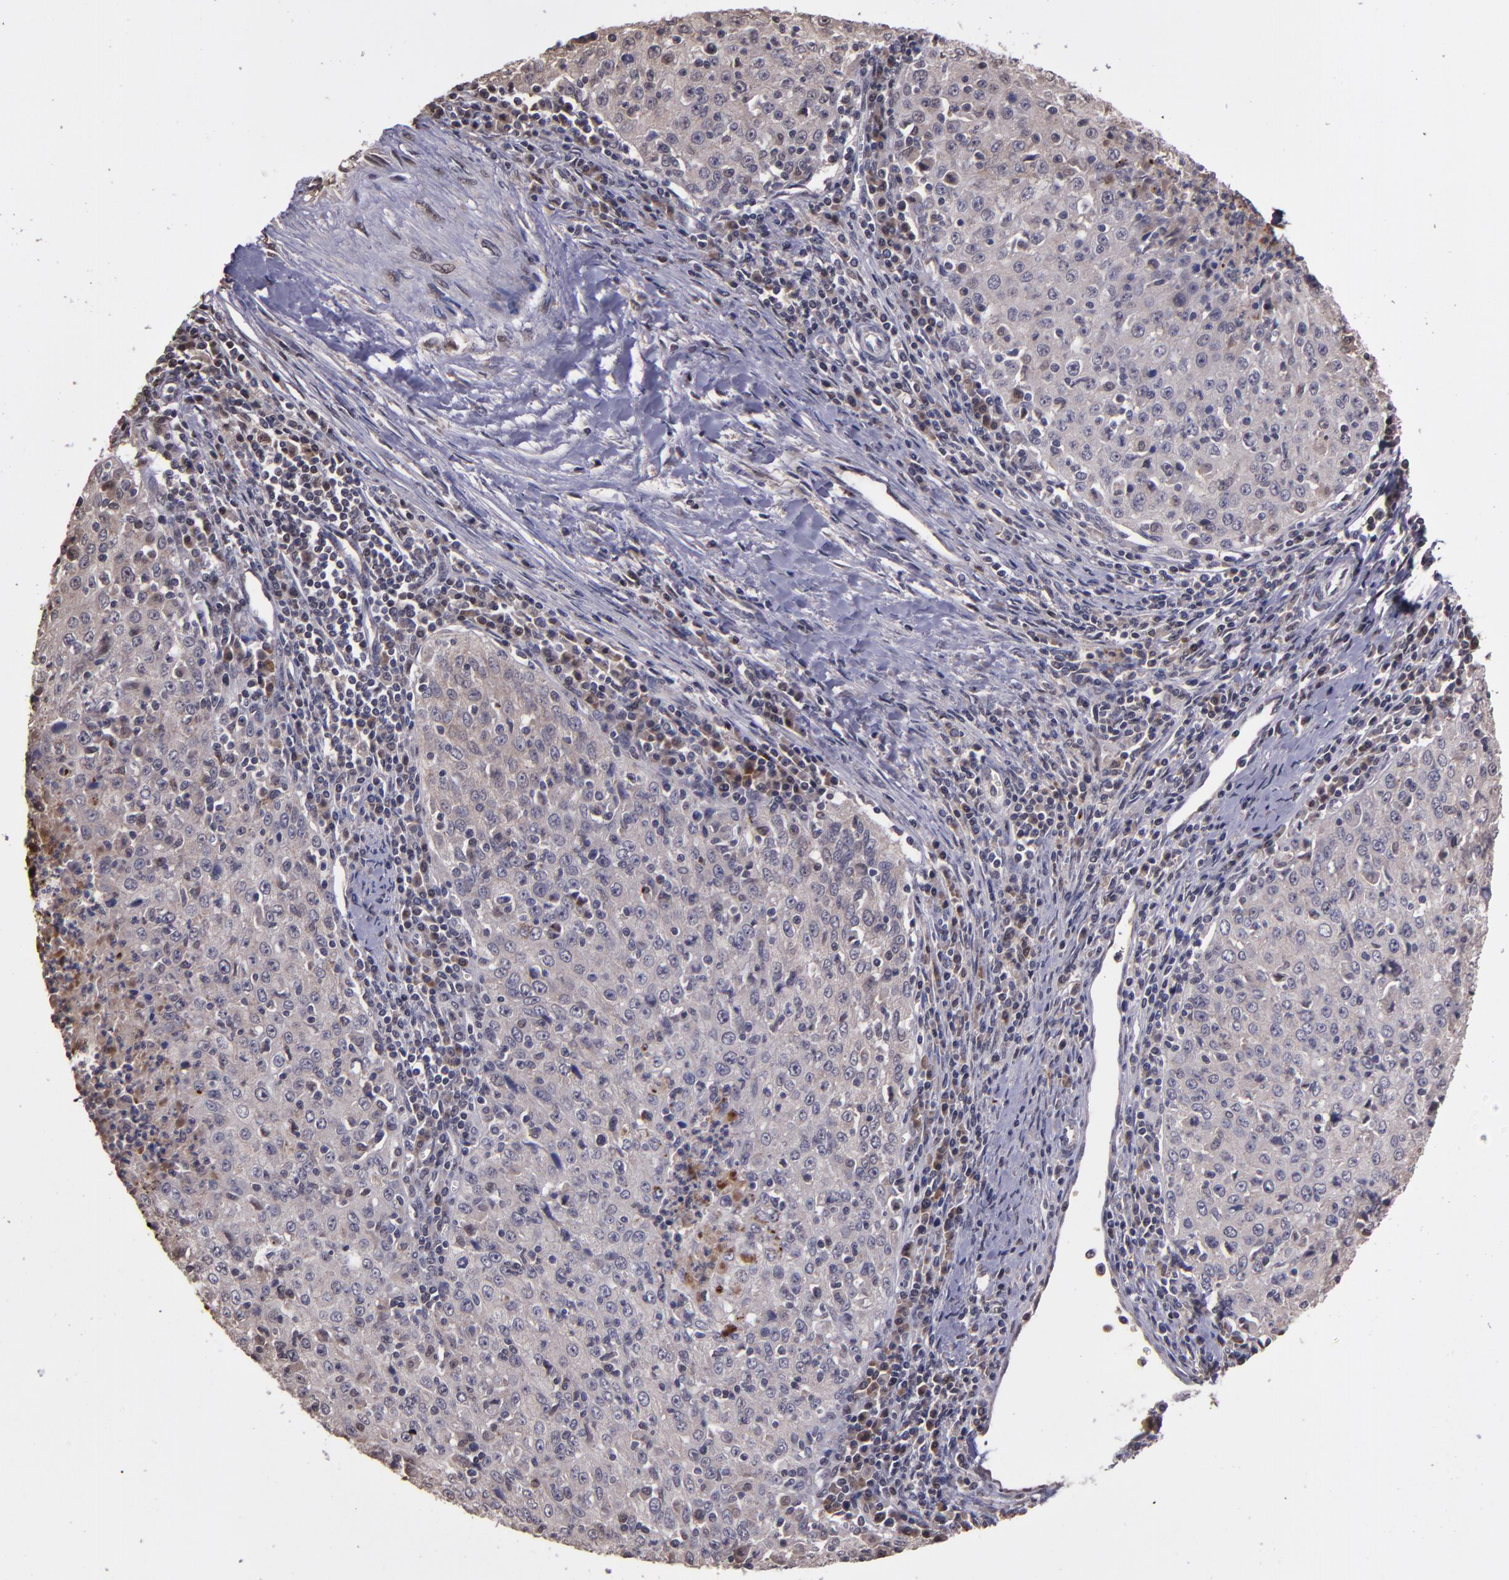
{"staining": {"intensity": "weak", "quantity": "<25%", "location": "cytoplasmic/membranous"}, "tissue": "cervical cancer", "cell_type": "Tumor cells", "image_type": "cancer", "snomed": [{"axis": "morphology", "description": "Squamous cell carcinoma, NOS"}, {"axis": "topography", "description": "Cervix"}], "caption": "Immunohistochemistry (IHC) photomicrograph of neoplastic tissue: cervical squamous cell carcinoma stained with DAB displays no significant protein staining in tumor cells.", "gene": "SERPINF2", "patient": {"sex": "female", "age": 27}}